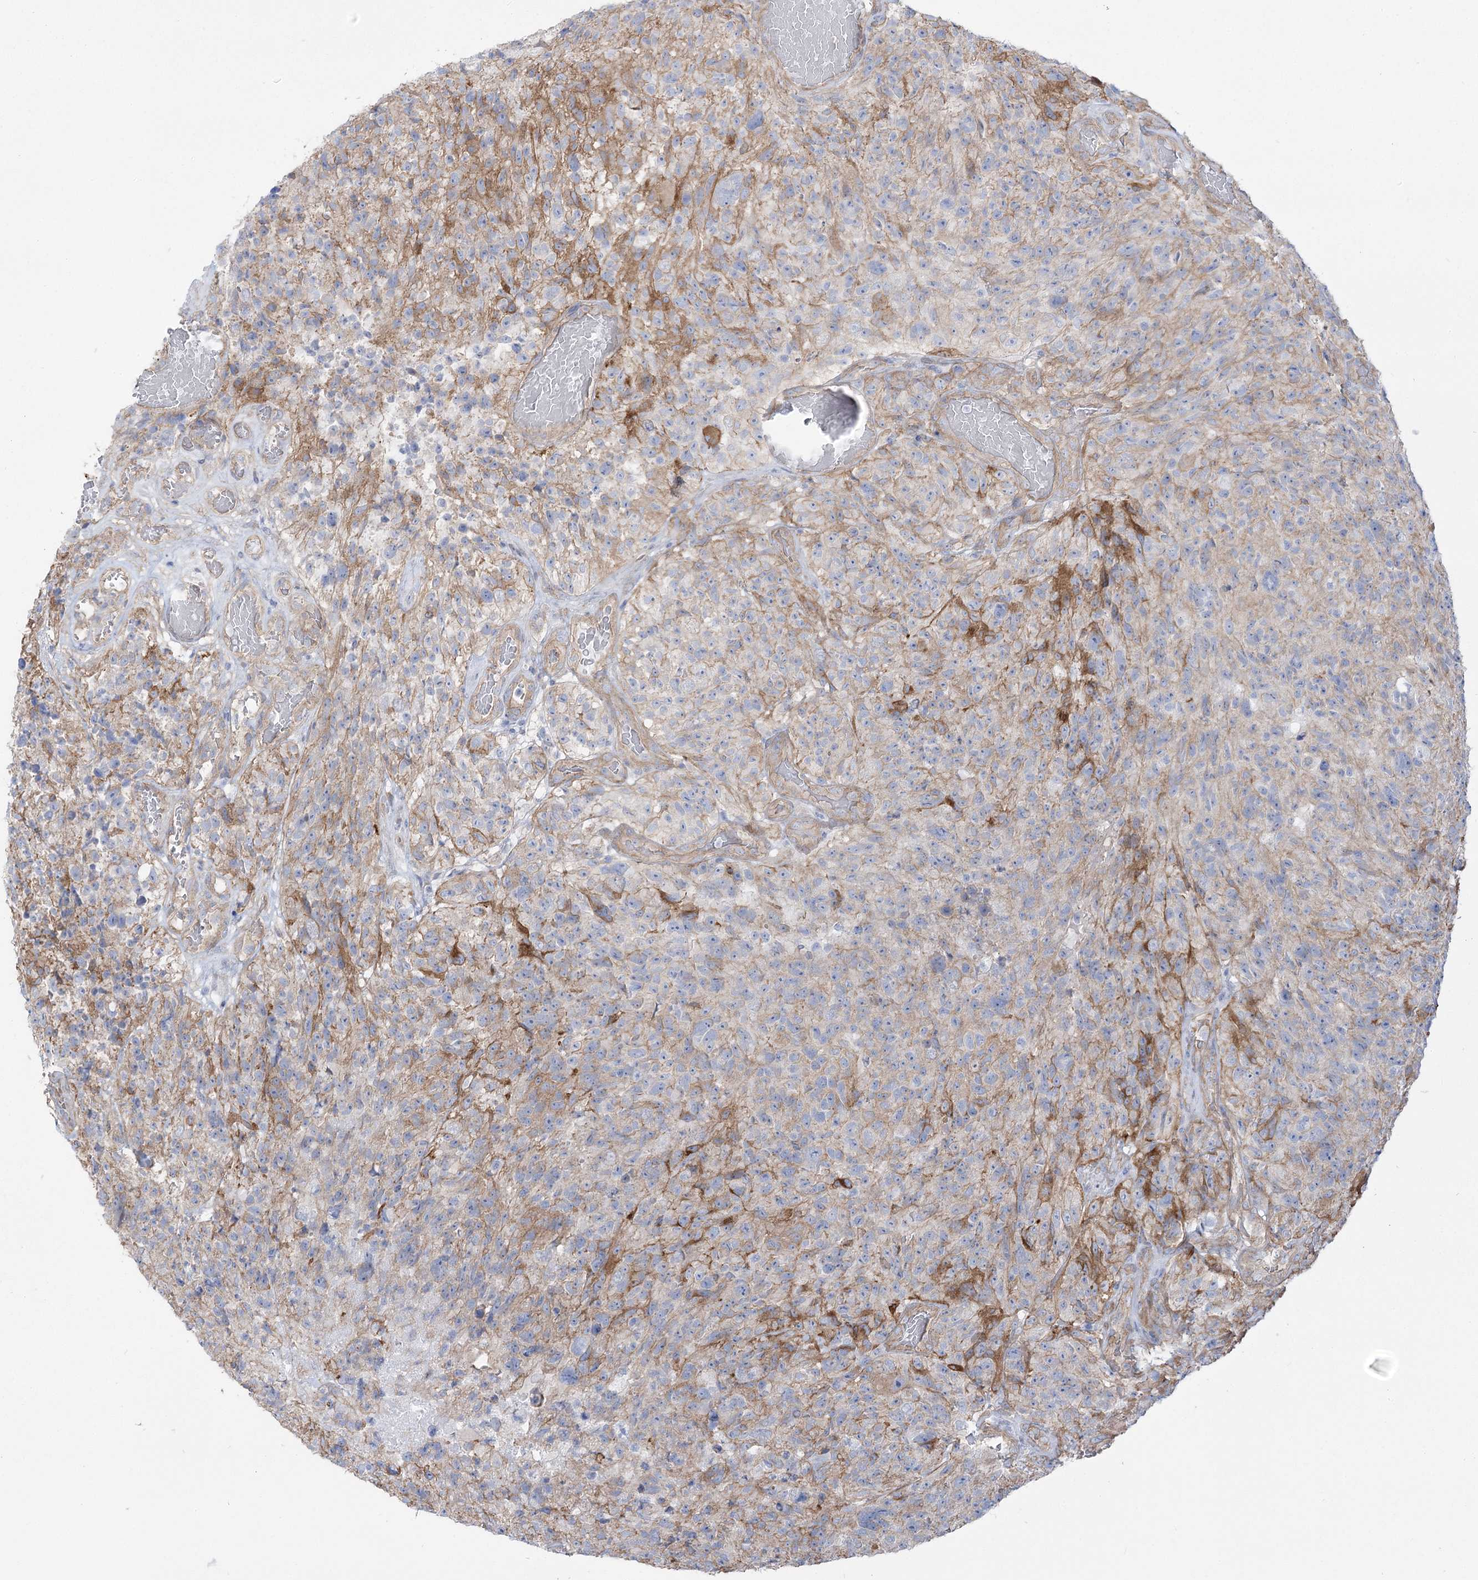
{"staining": {"intensity": "negative", "quantity": "none", "location": "none"}, "tissue": "glioma", "cell_type": "Tumor cells", "image_type": "cancer", "snomed": [{"axis": "morphology", "description": "Glioma, malignant, High grade"}, {"axis": "topography", "description": "Brain"}], "caption": "Tumor cells are negative for brown protein staining in malignant high-grade glioma.", "gene": "PLEKHA5", "patient": {"sex": "male", "age": 69}}